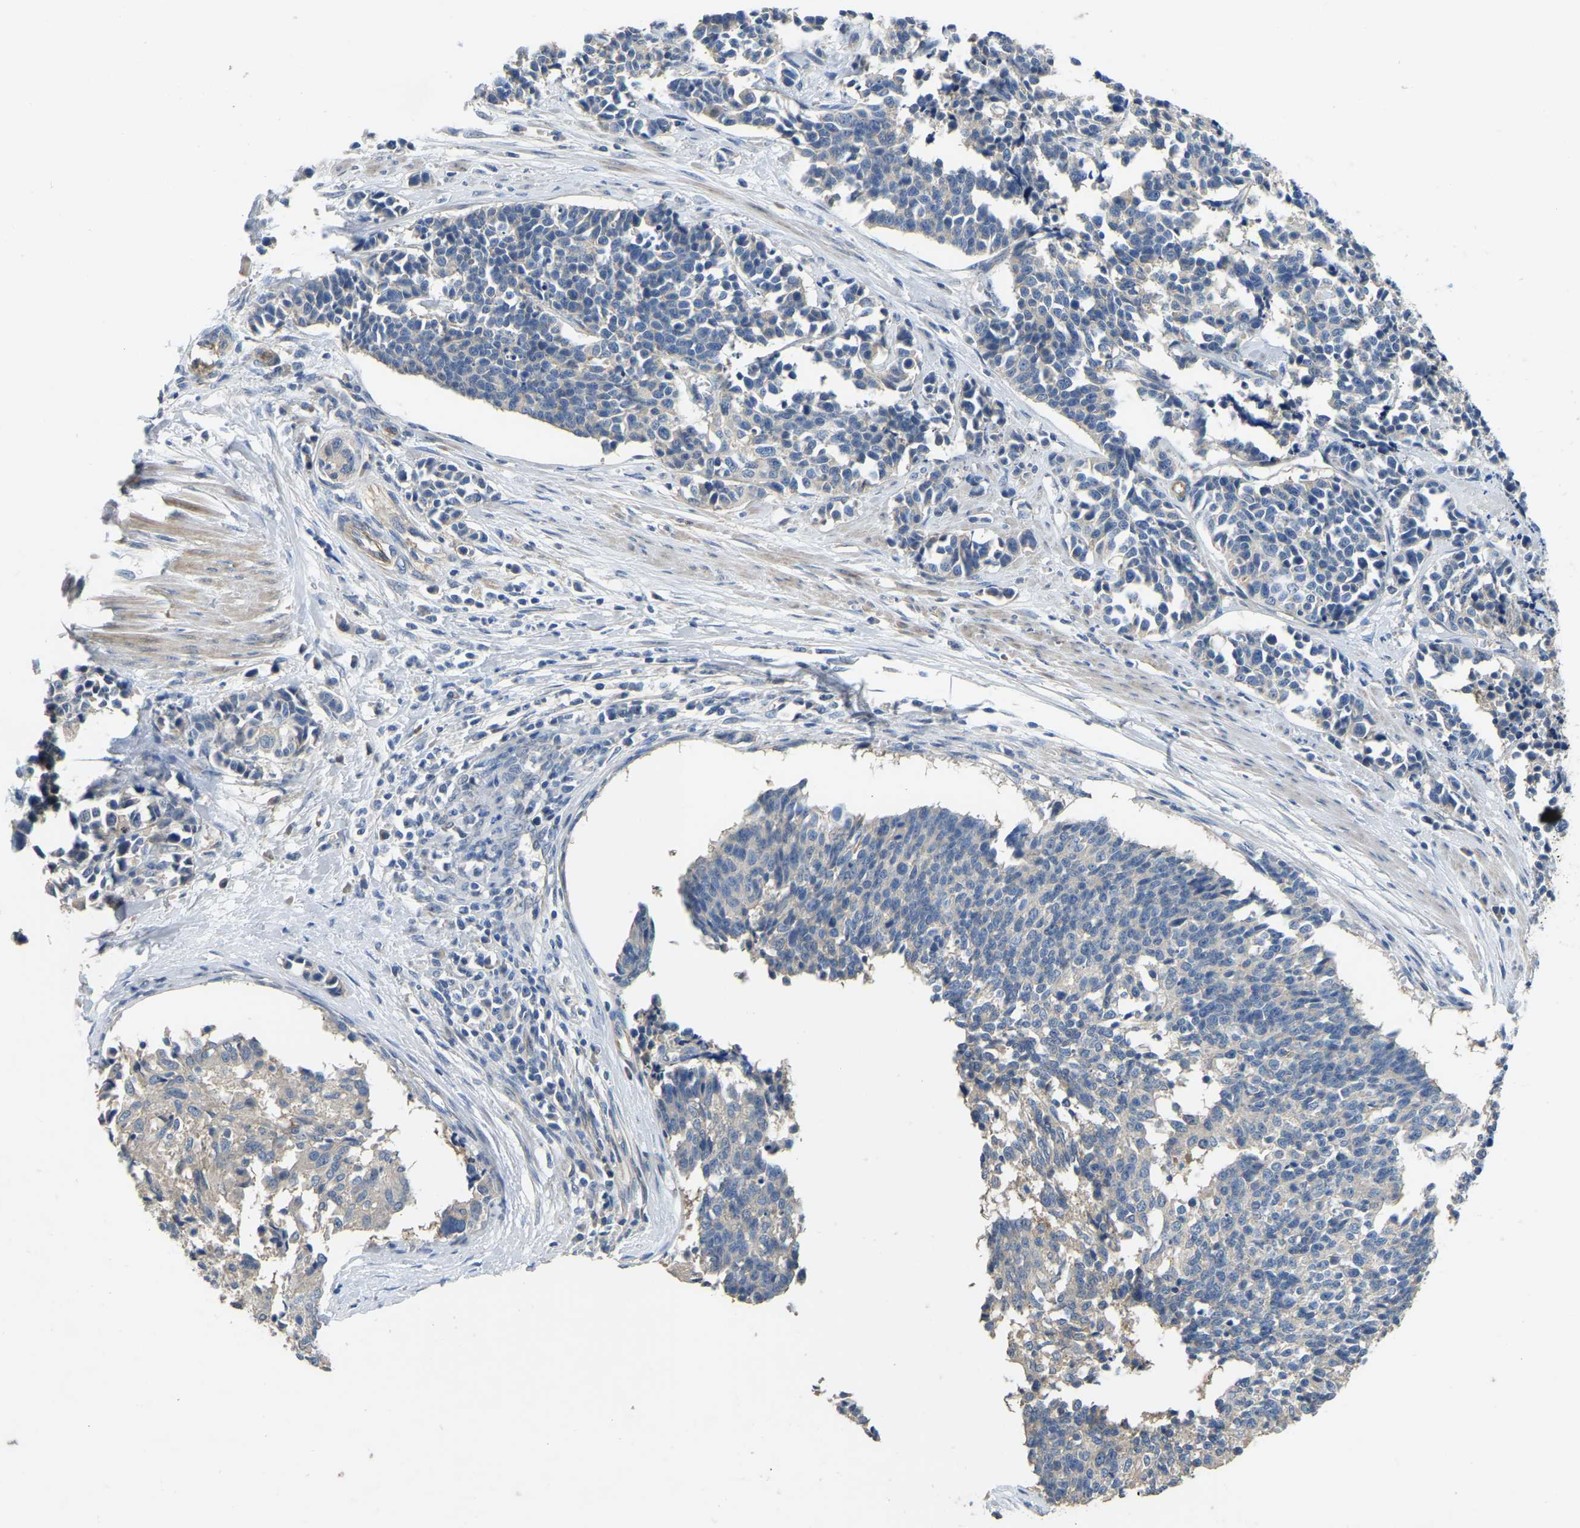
{"staining": {"intensity": "negative", "quantity": "none", "location": "none"}, "tissue": "cervical cancer", "cell_type": "Tumor cells", "image_type": "cancer", "snomed": [{"axis": "morphology", "description": "Squamous cell carcinoma, NOS"}, {"axis": "topography", "description": "Cervix"}], "caption": "This is a photomicrograph of immunohistochemistry staining of cervical squamous cell carcinoma, which shows no expression in tumor cells. (Stains: DAB (3,3'-diaminobenzidine) immunohistochemistry with hematoxylin counter stain, Microscopy: brightfield microscopy at high magnification).", "gene": "HIGD2B", "patient": {"sex": "female", "age": 35}}